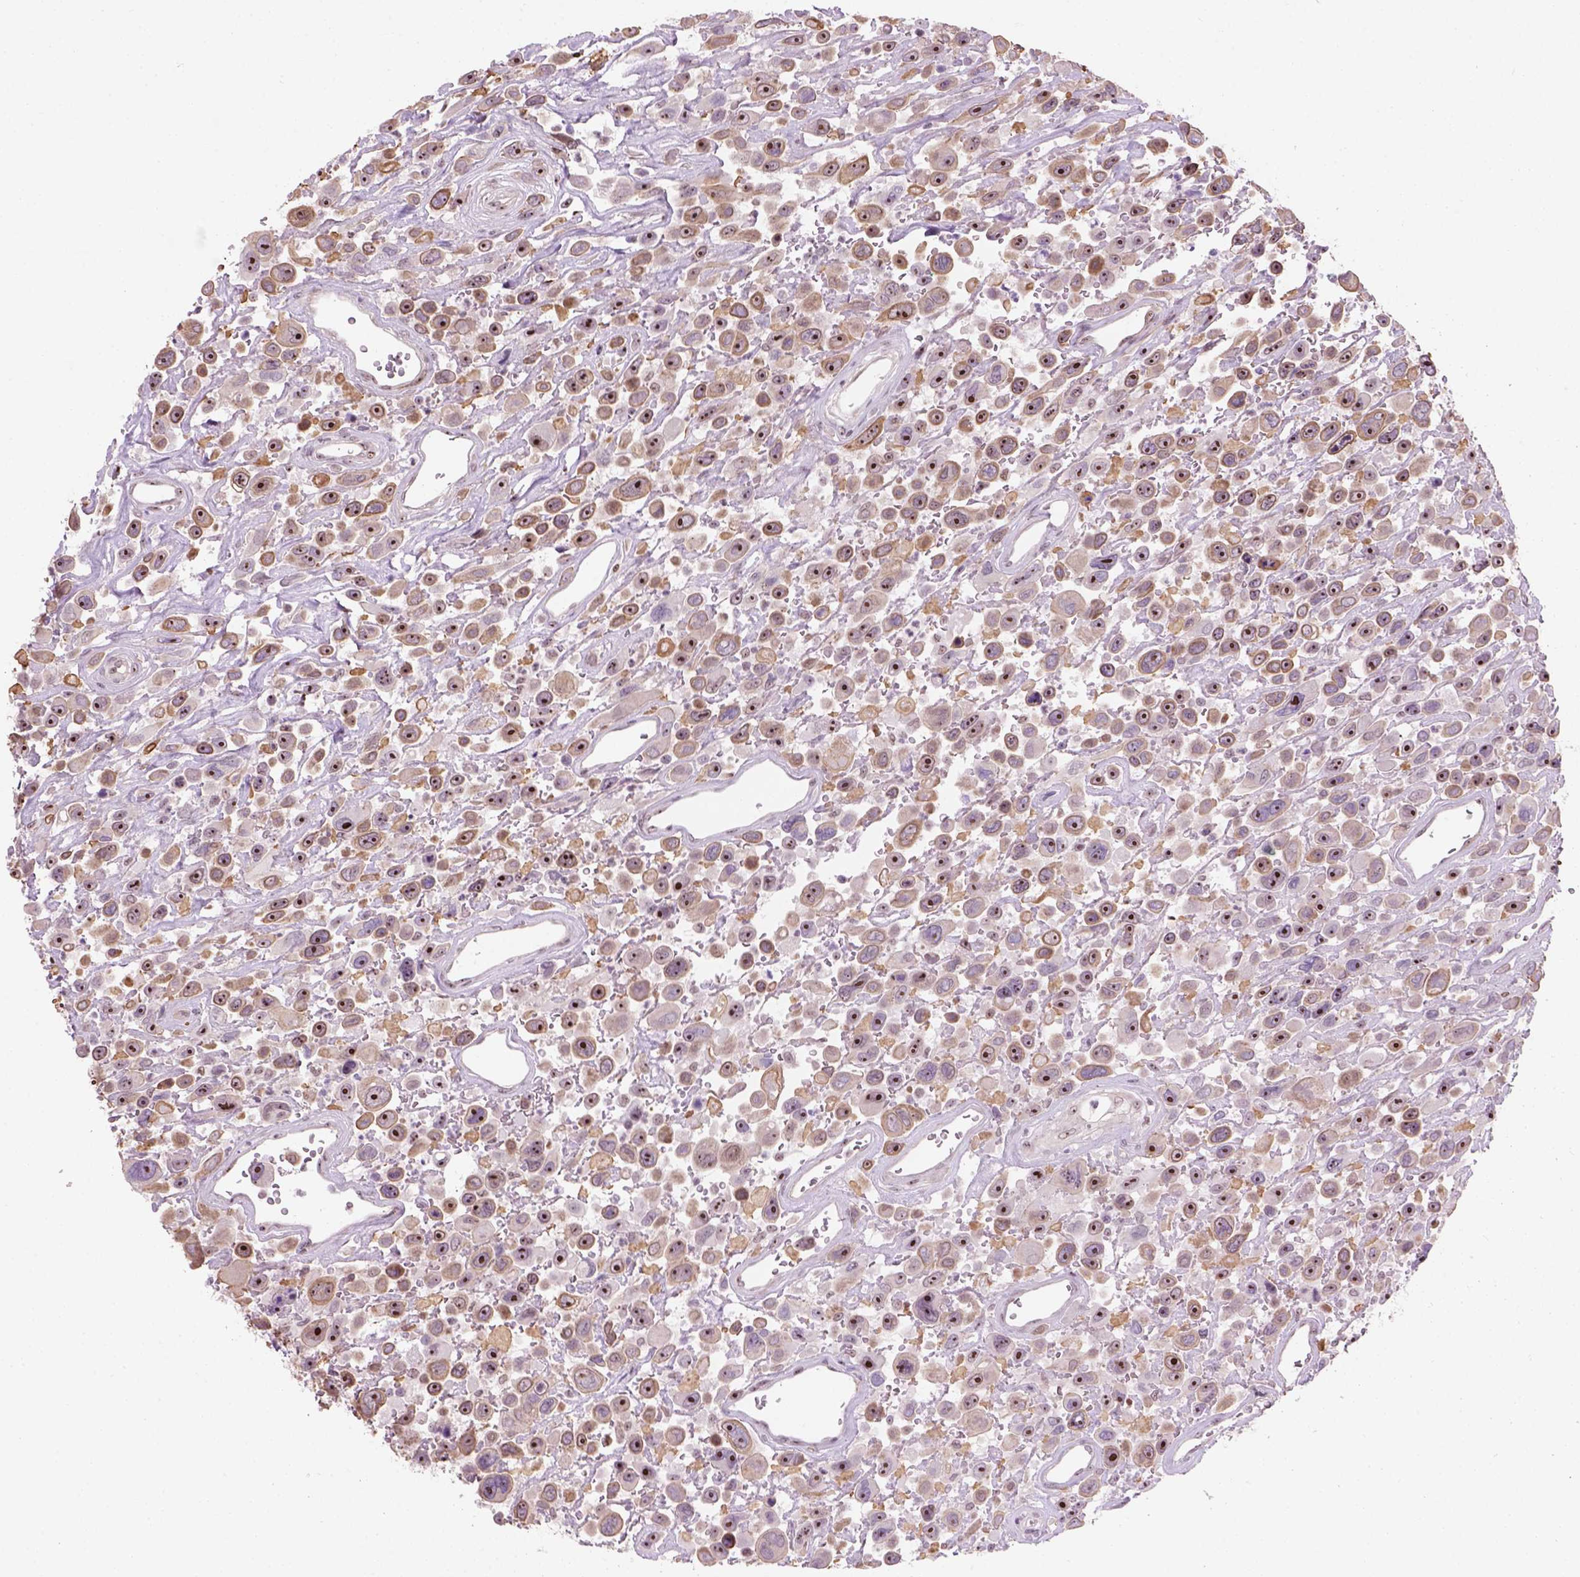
{"staining": {"intensity": "moderate", "quantity": ">75%", "location": "nuclear"}, "tissue": "urothelial cancer", "cell_type": "Tumor cells", "image_type": "cancer", "snomed": [{"axis": "morphology", "description": "Urothelial carcinoma, High grade"}, {"axis": "topography", "description": "Urinary bladder"}], "caption": "There is medium levels of moderate nuclear expression in tumor cells of urothelial cancer, as demonstrated by immunohistochemical staining (brown color).", "gene": "RRS1", "patient": {"sex": "male", "age": 53}}